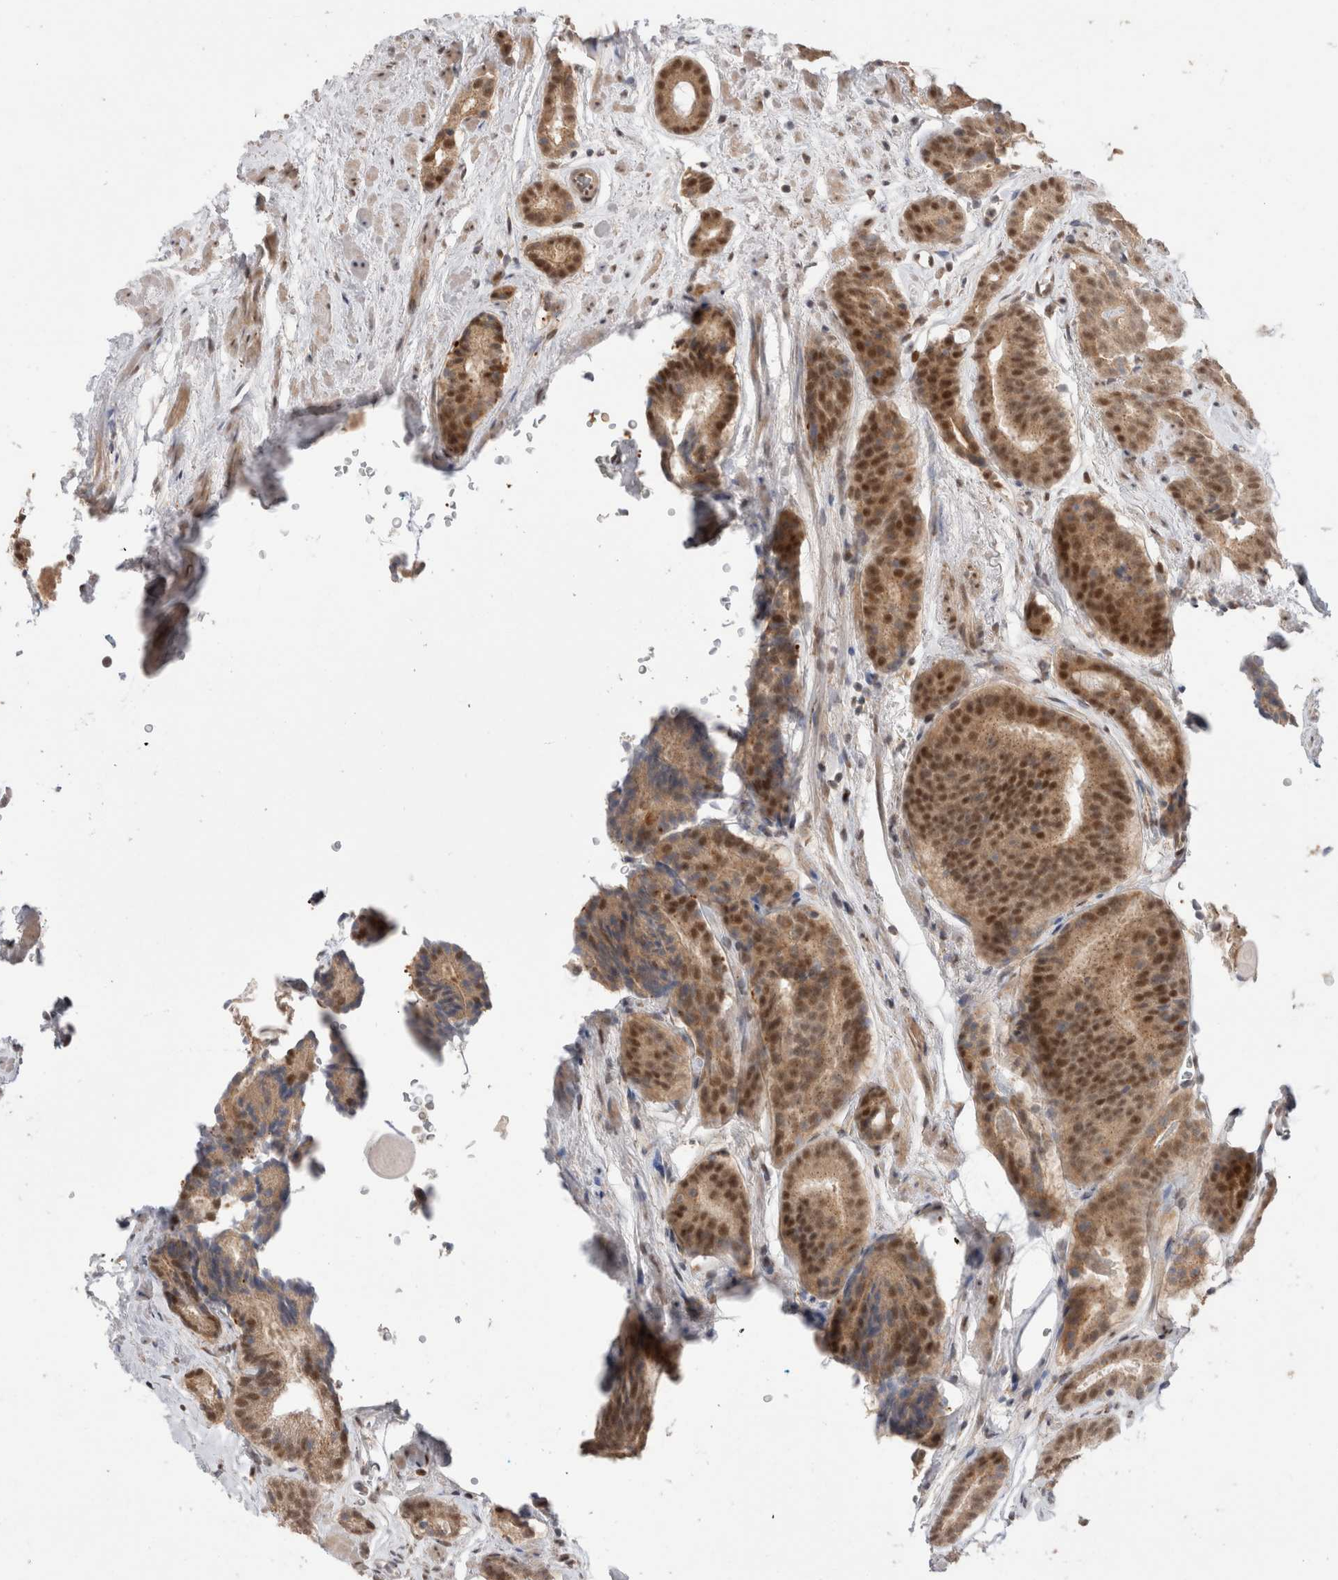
{"staining": {"intensity": "moderate", "quantity": ">75%", "location": "cytoplasmic/membranous,nuclear"}, "tissue": "prostate cancer", "cell_type": "Tumor cells", "image_type": "cancer", "snomed": [{"axis": "morphology", "description": "Adenocarcinoma, Low grade"}, {"axis": "topography", "description": "Prostate"}], "caption": "High-power microscopy captured an IHC image of prostate cancer, revealing moderate cytoplasmic/membranous and nuclear positivity in approximately >75% of tumor cells. (Stains: DAB in brown, nuclei in blue, Microscopy: brightfield microscopy at high magnification).", "gene": "SLC29A1", "patient": {"sex": "male", "age": 69}}